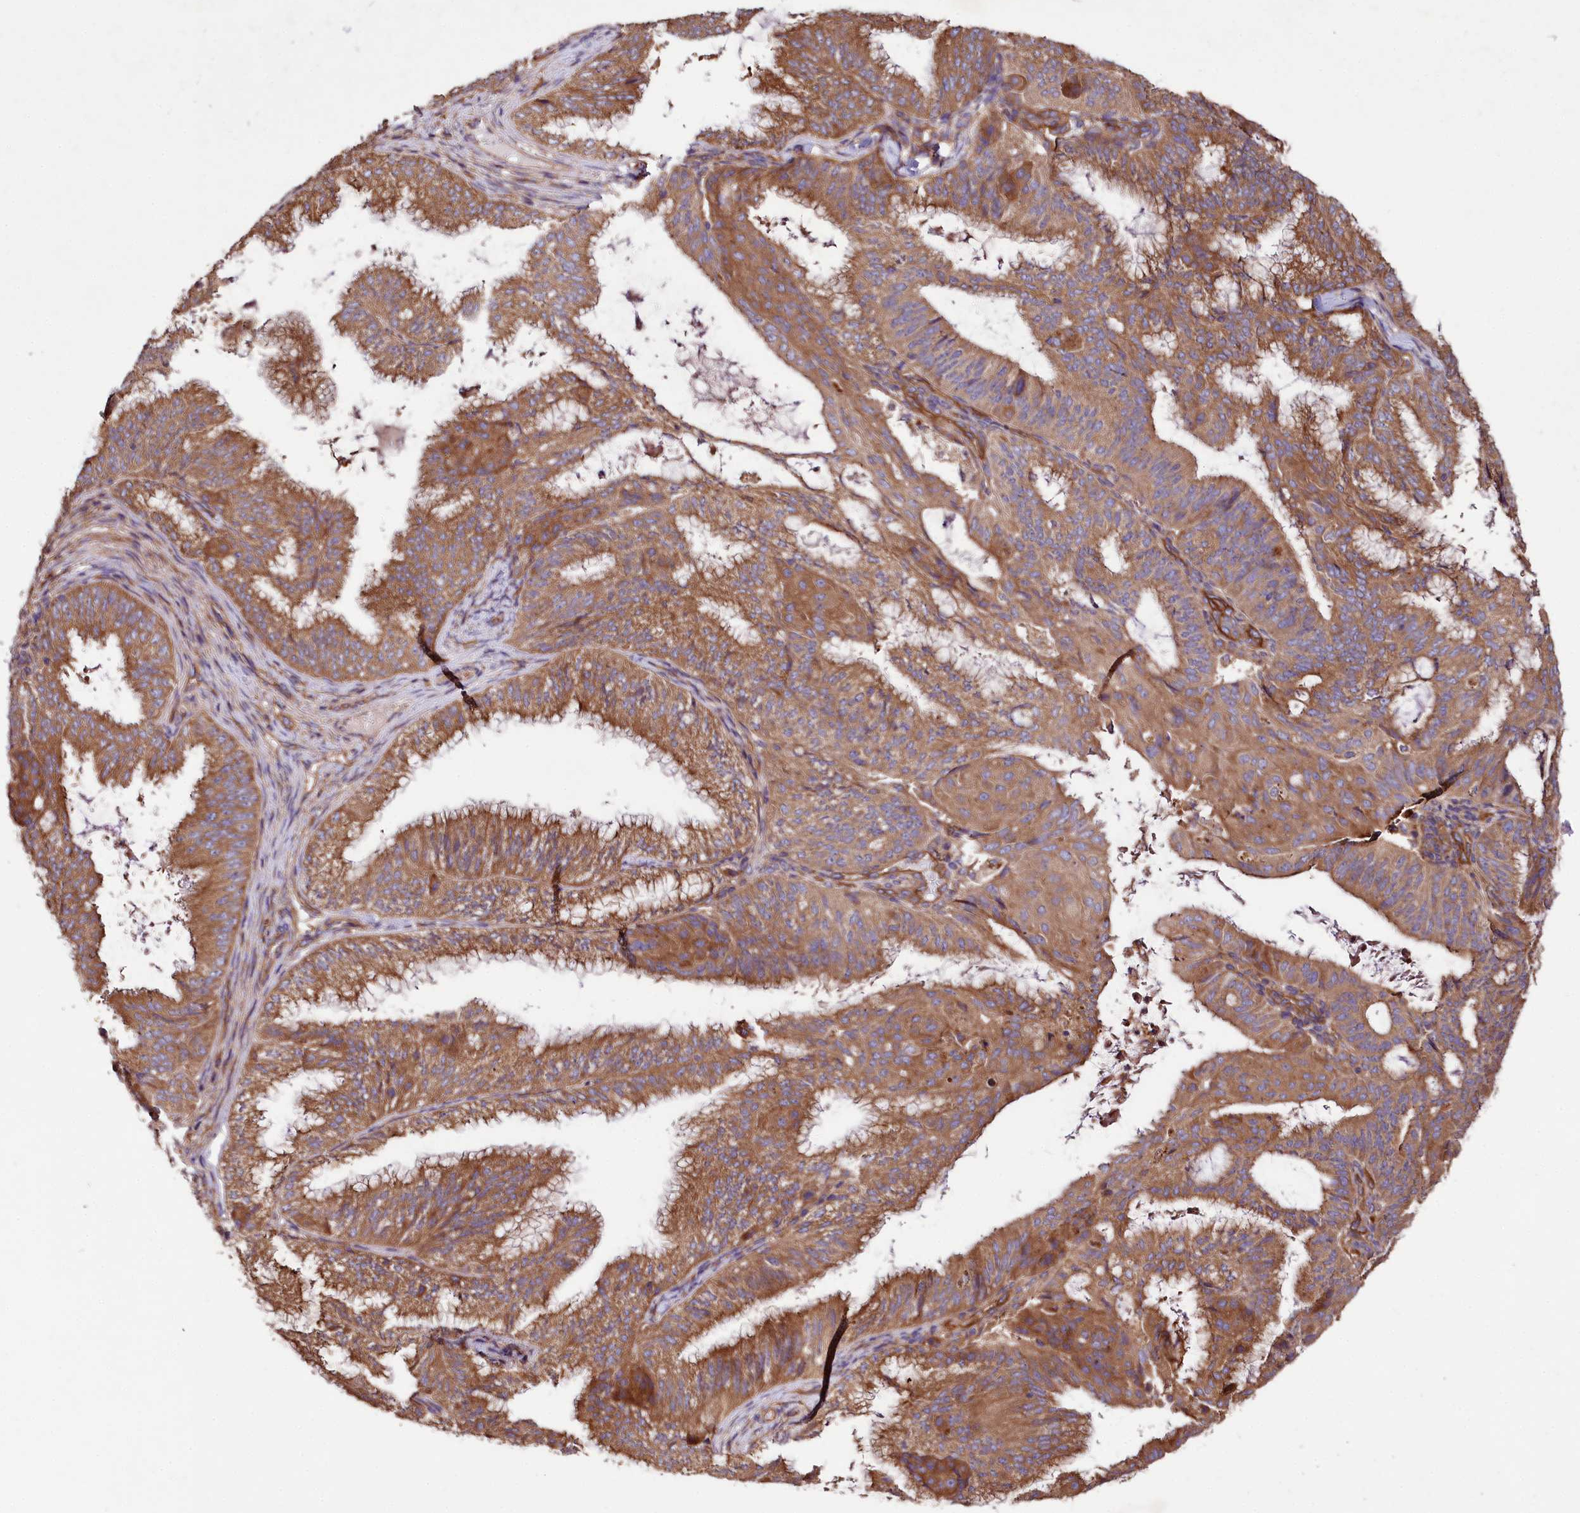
{"staining": {"intensity": "moderate", "quantity": ">75%", "location": "cytoplasmic/membranous"}, "tissue": "endometrial cancer", "cell_type": "Tumor cells", "image_type": "cancer", "snomed": [{"axis": "morphology", "description": "Adenocarcinoma, NOS"}, {"axis": "topography", "description": "Endometrium"}], "caption": "The immunohistochemical stain shows moderate cytoplasmic/membranous staining in tumor cells of endometrial adenocarcinoma tissue.", "gene": "CEP295", "patient": {"sex": "female", "age": 49}}